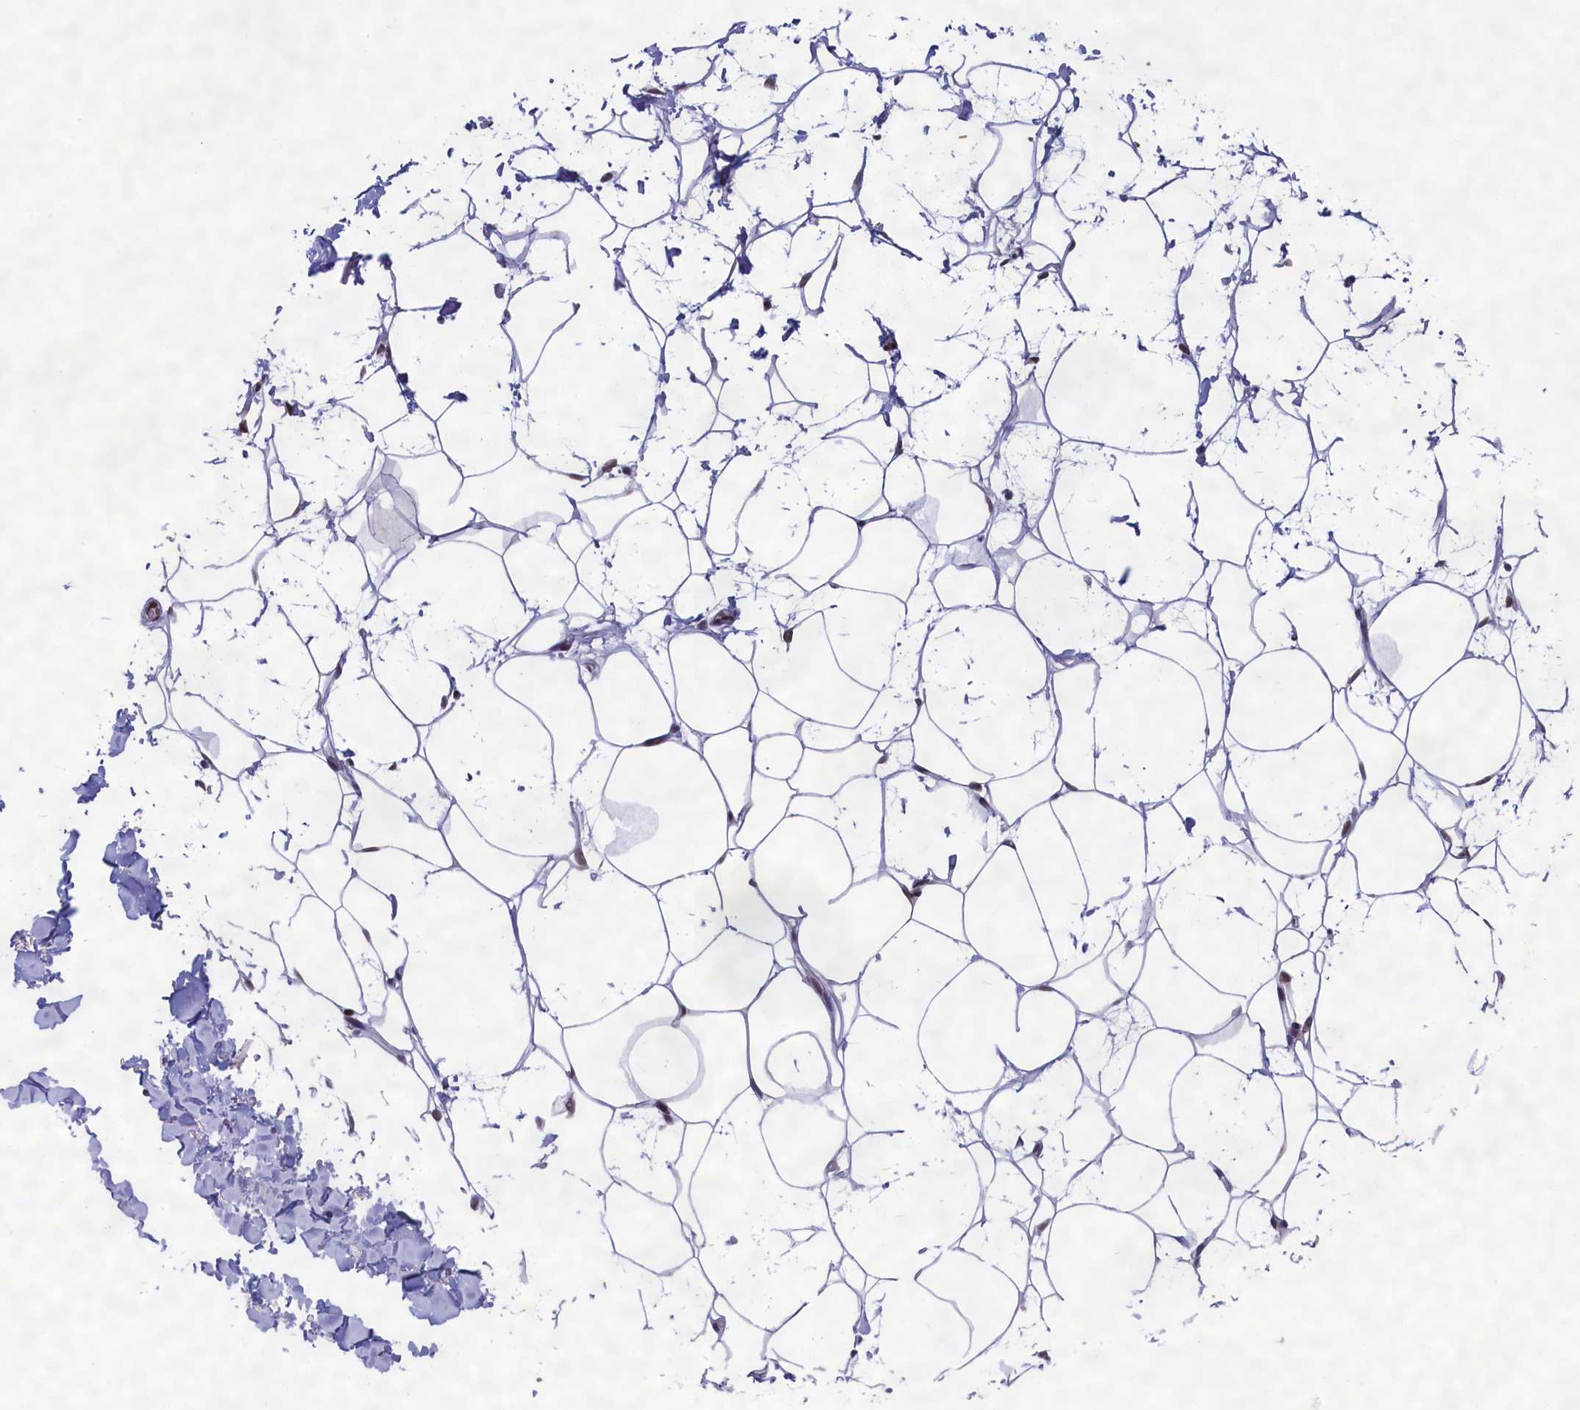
{"staining": {"intensity": "negative", "quantity": "none", "location": "none"}, "tissue": "adipose tissue", "cell_type": "Adipocytes", "image_type": "normal", "snomed": [{"axis": "morphology", "description": "Normal tissue, NOS"}, {"axis": "topography", "description": "Breast"}], "caption": "Immunohistochemical staining of unremarkable adipose tissue exhibits no significant expression in adipocytes.", "gene": "GPSM1", "patient": {"sex": "female", "age": 26}}